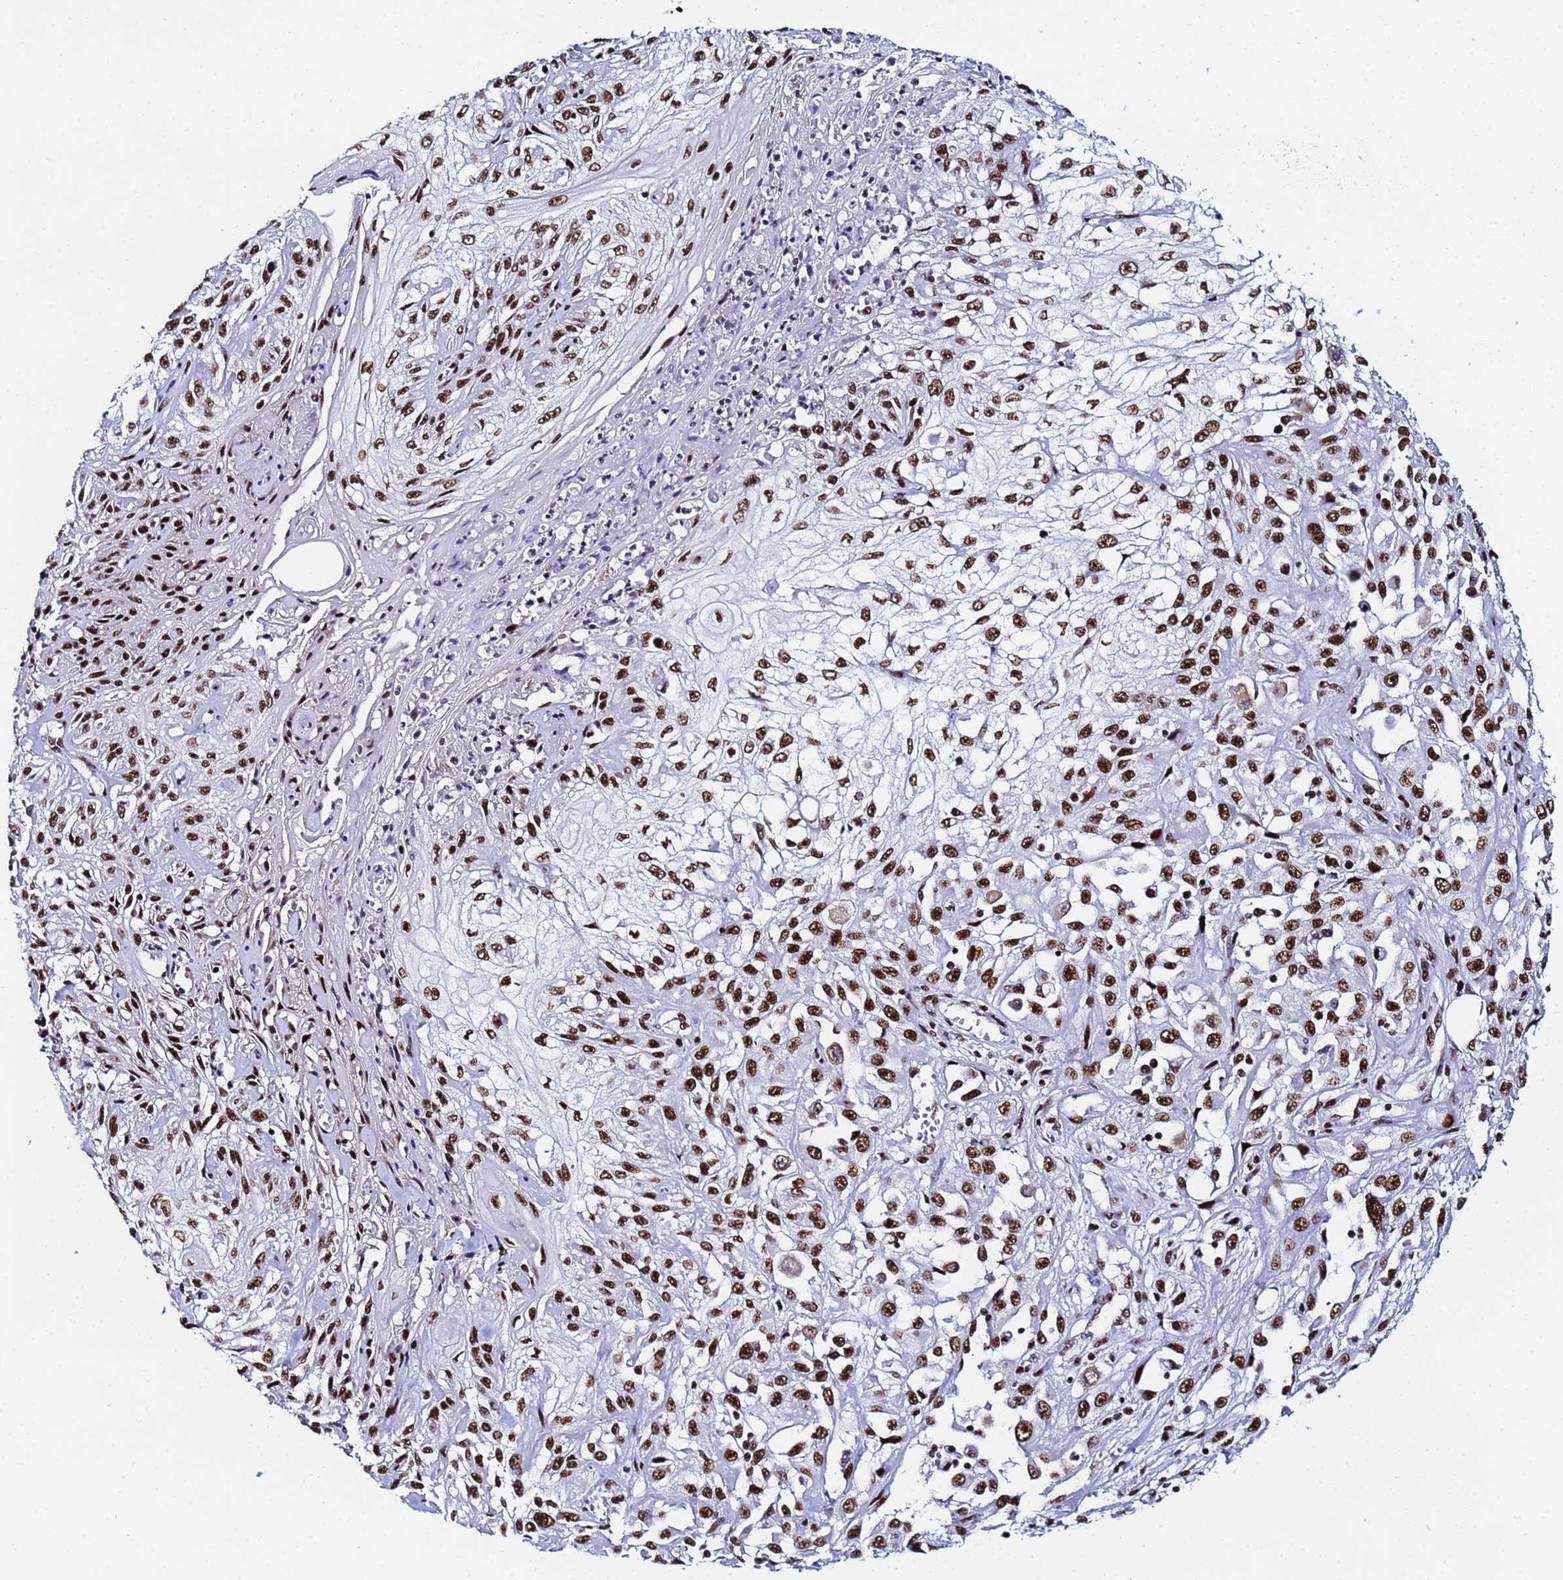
{"staining": {"intensity": "strong", "quantity": ">75%", "location": "nuclear"}, "tissue": "skin cancer", "cell_type": "Tumor cells", "image_type": "cancer", "snomed": [{"axis": "morphology", "description": "Squamous cell carcinoma, NOS"}, {"axis": "morphology", "description": "Squamous cell carcinoma, metastatic, NOS"}, {"axis": "topography", "description": "Skin"}, {"axis": "topography", "description": "Lymph node"}], "caption": "Metastatic squamous cell carcinoma (skin) stained with DAB immunohistochemistry shows high levels of strong nuclear expression in about >75% of tumor cells.", "gene": "SNRPA1", "patient": {"sex": "male", "age": 75}}